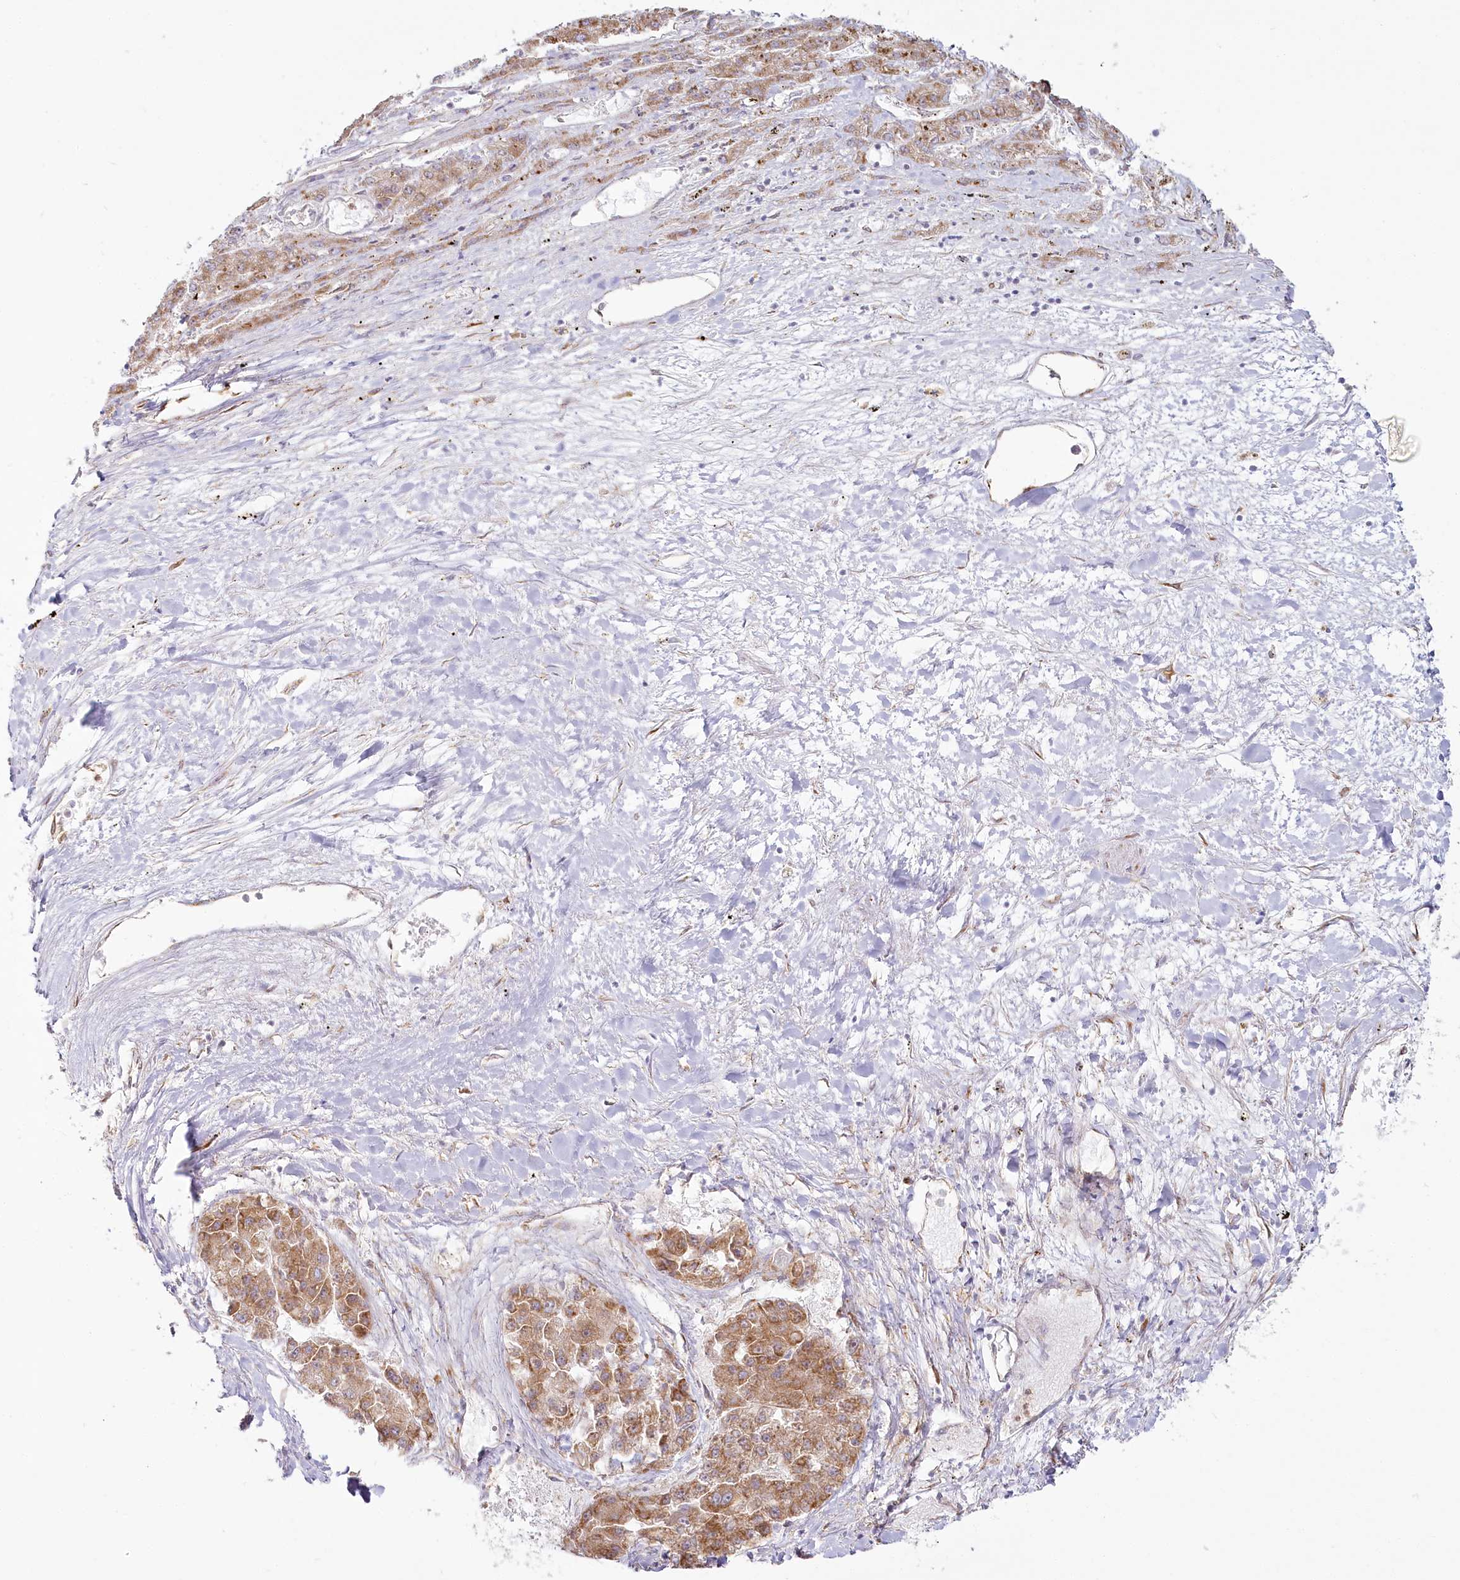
{"staining": {"intensity": "moderate", "quantity": ">75%", "location": "cytoplasmic/membranous"}, "tissue": "liver cancer", "cell_type": "Tumor cells", "image_type": "cancer", "snomed": [{"axis": "morphology", "description": "Carcinoma, Hepatocellular, NOS"}, {"axis": "topography", "description": "Liver"}], "caption": "Tumor cells exhibit medium levels of moderate cytoplasmic/membranous positivity in approximately >75% of cells in hepatocellular carcinoma (liver).", "gene": "HARS2", "patient": {"sex": "female", "age": 73}}